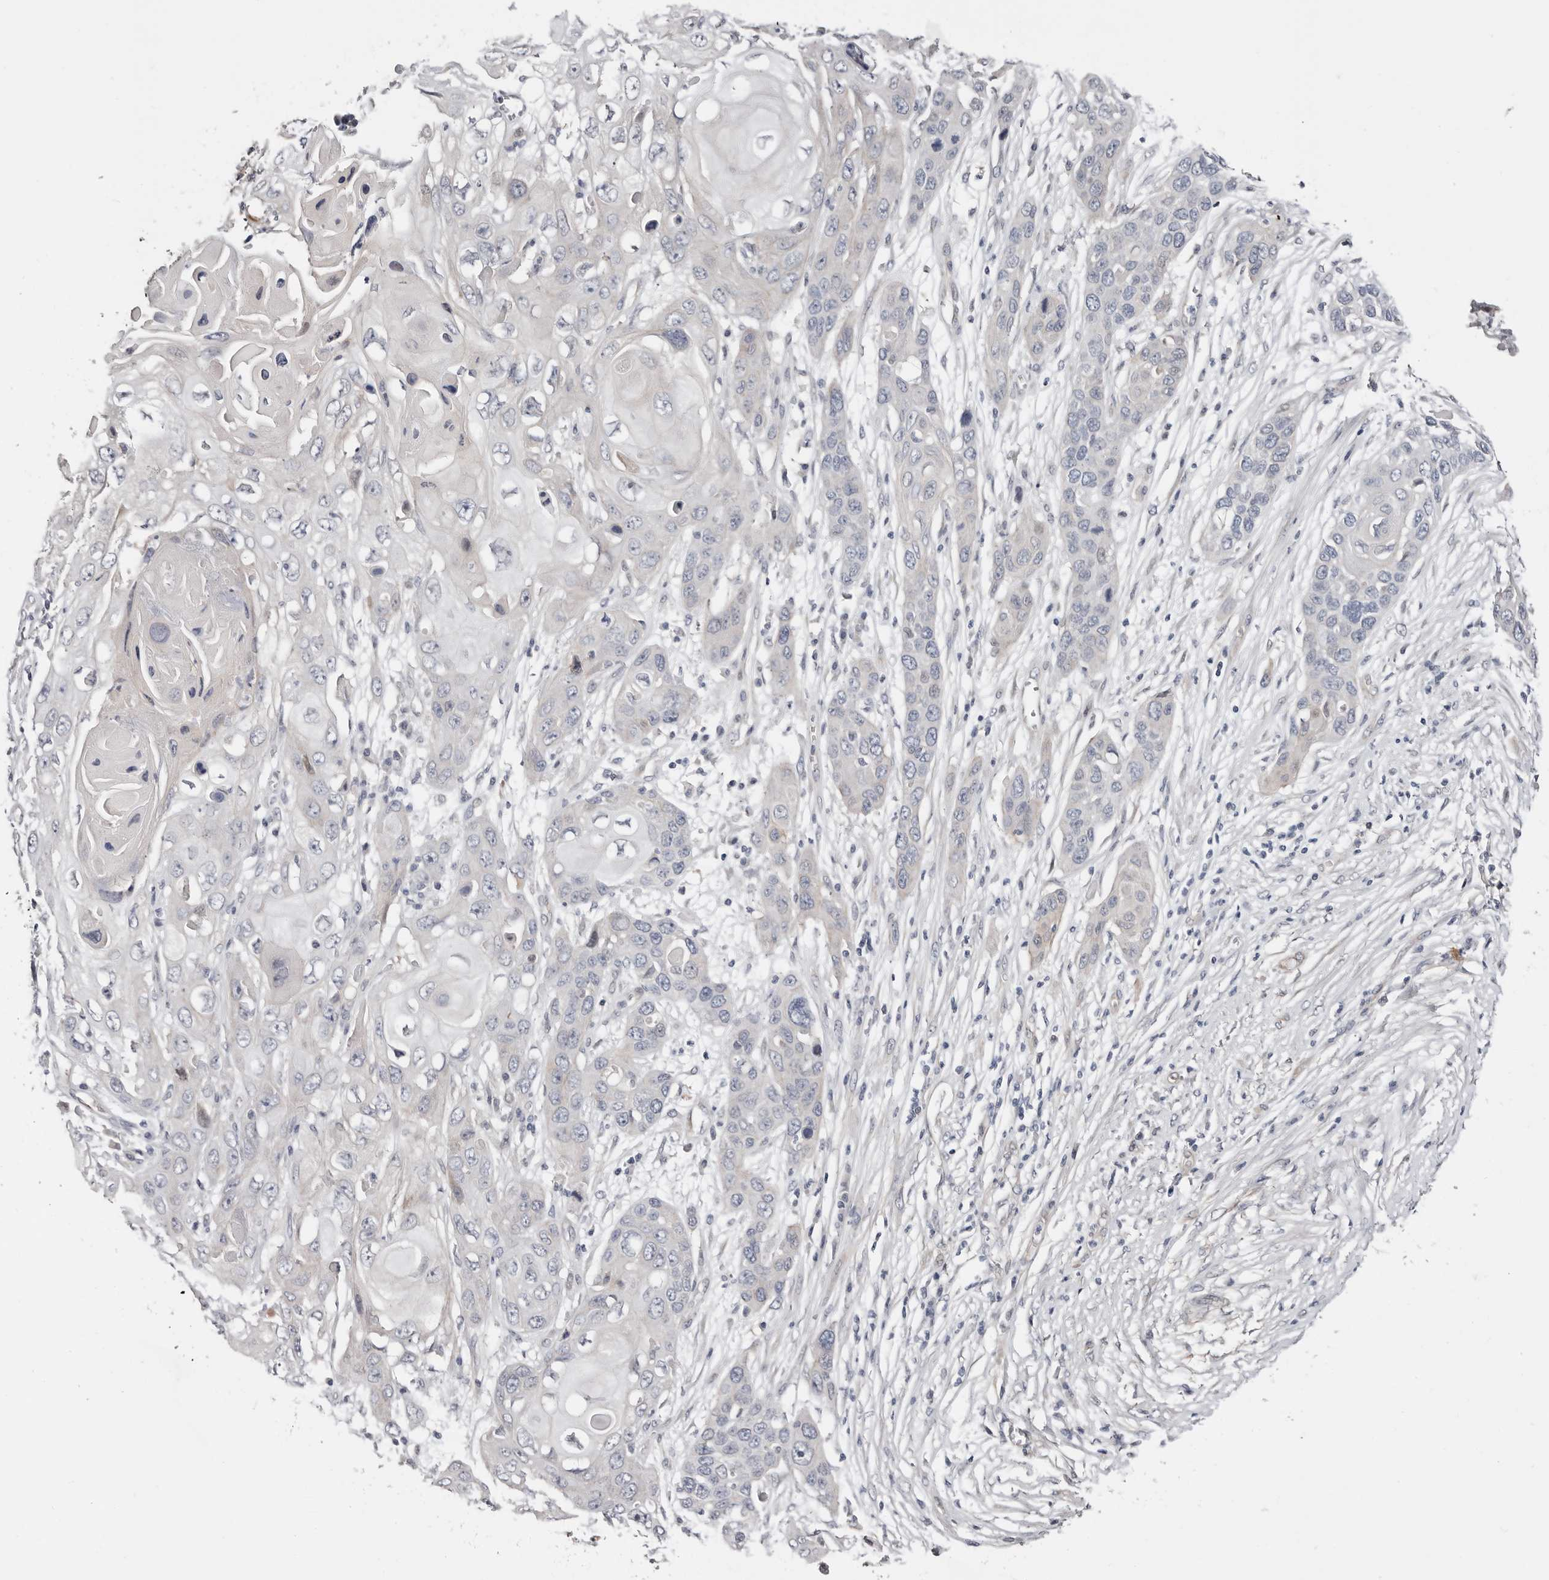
{"staining": {"intensity": "negative", "quantity": "none", "location": "none"}, "tissue": "skin cancer", "cell_type": "Tumor cells", "image_type": "cancer", "snomed": [{"axis": "morphology", "description": "Squamous cell carcinoma, NOS"}, {"axis": "topography", "description": "Skin"}], "caption": "This is an IHC photomicrograph of skin cancer (squamous cell carcinoma). There is no positivity in tumor cells.", "gene": "ASRGL1", "patient": {"sex": "male", "age": 55}}